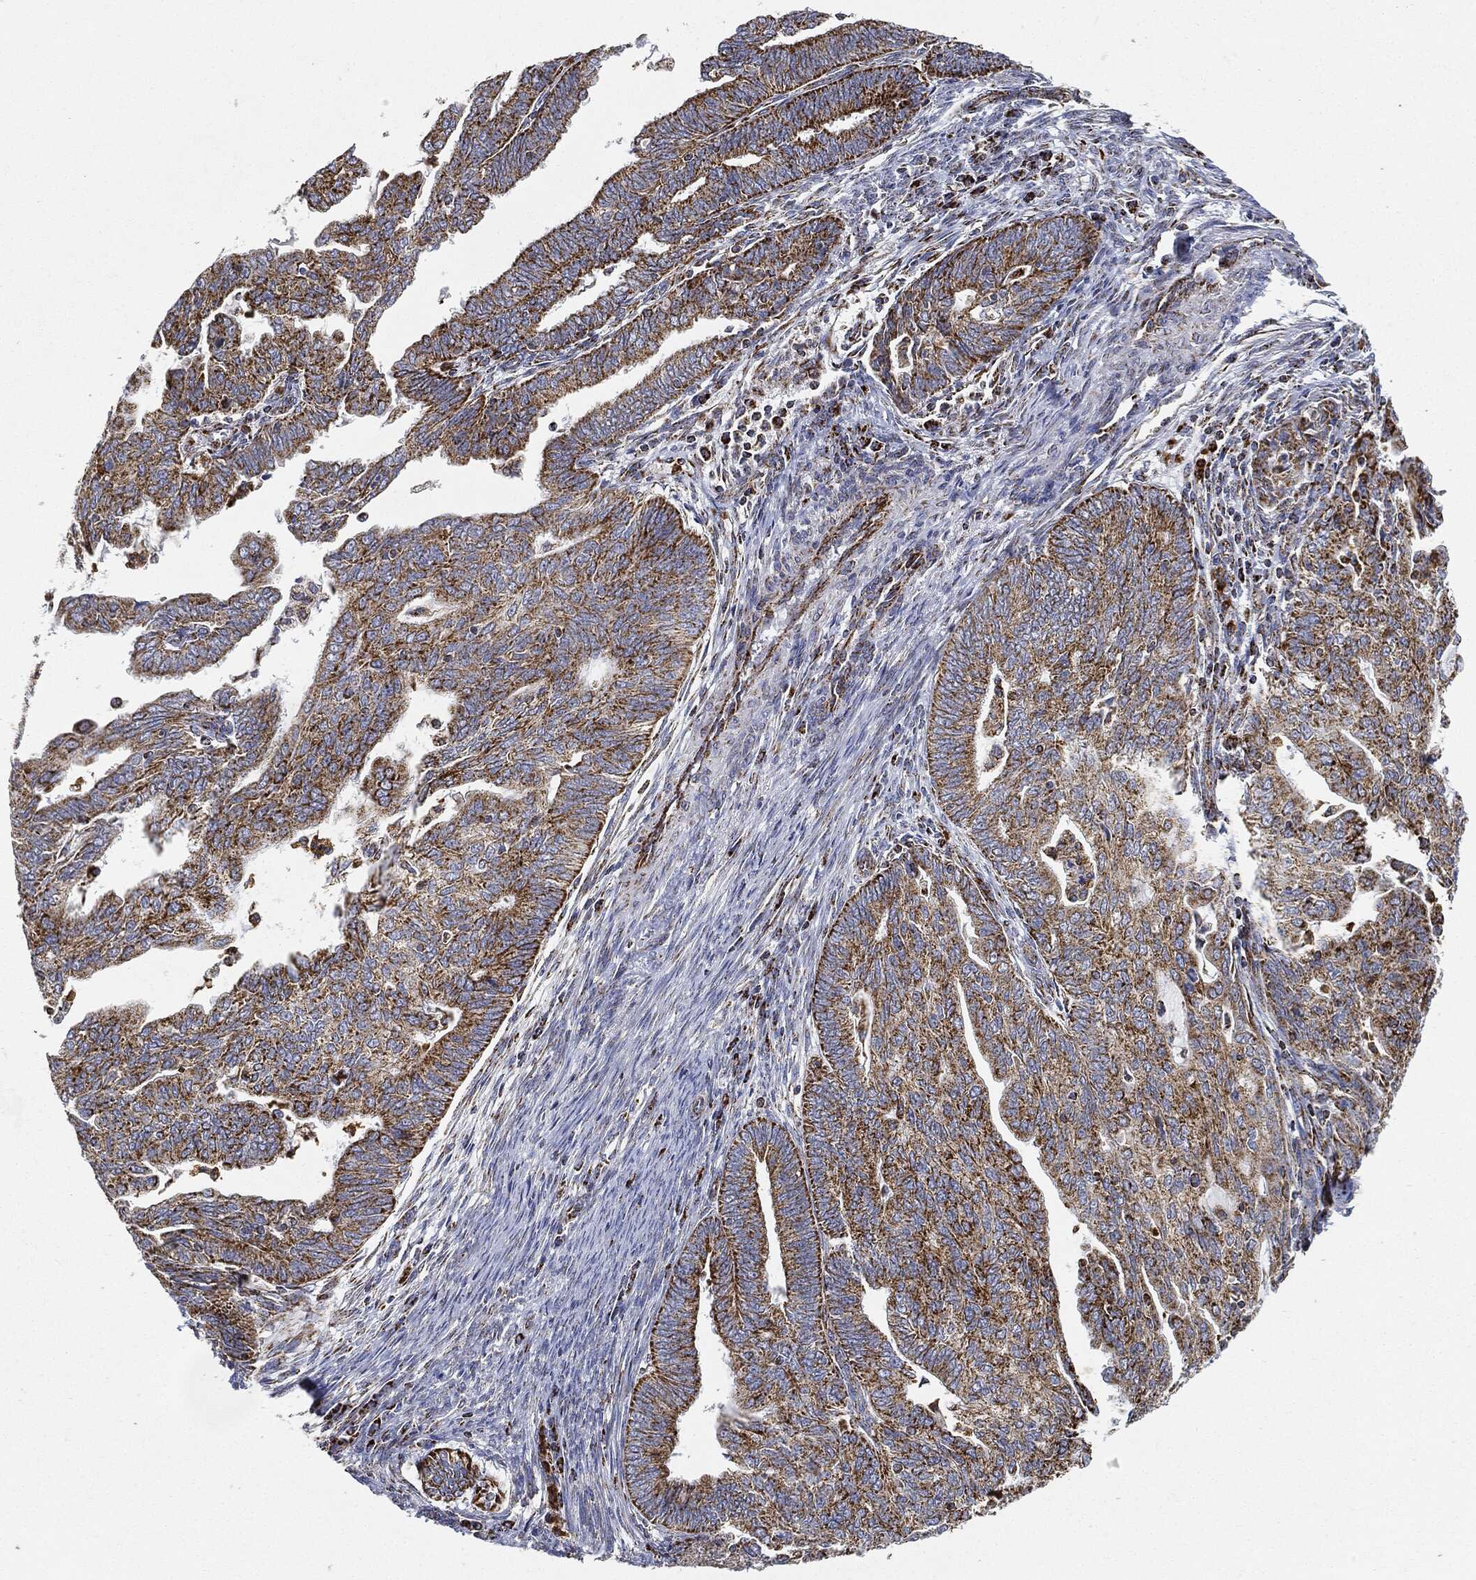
{"staining": {"intensity": "strong", "quantity": ">75%", "location": "cytoplasmic/membranous"}, "tissue": "endometrial cancer", "cell_type": "Tumor cells", "image_type": "cancer", "snomed": [{"axis": "morphology", "description": "Adenocarcinoma, NOS"}, {"axis": "topography", "description": "Endometrium"}], "caption": "The micrograph displays staining of adenocarcinoma (endometrial), revealing strong cytoplasmic/membranous protein staining (brown color) within tumor cells.", "gene": "CAPN15", "patient": {"sex": "female", "age": 82}}